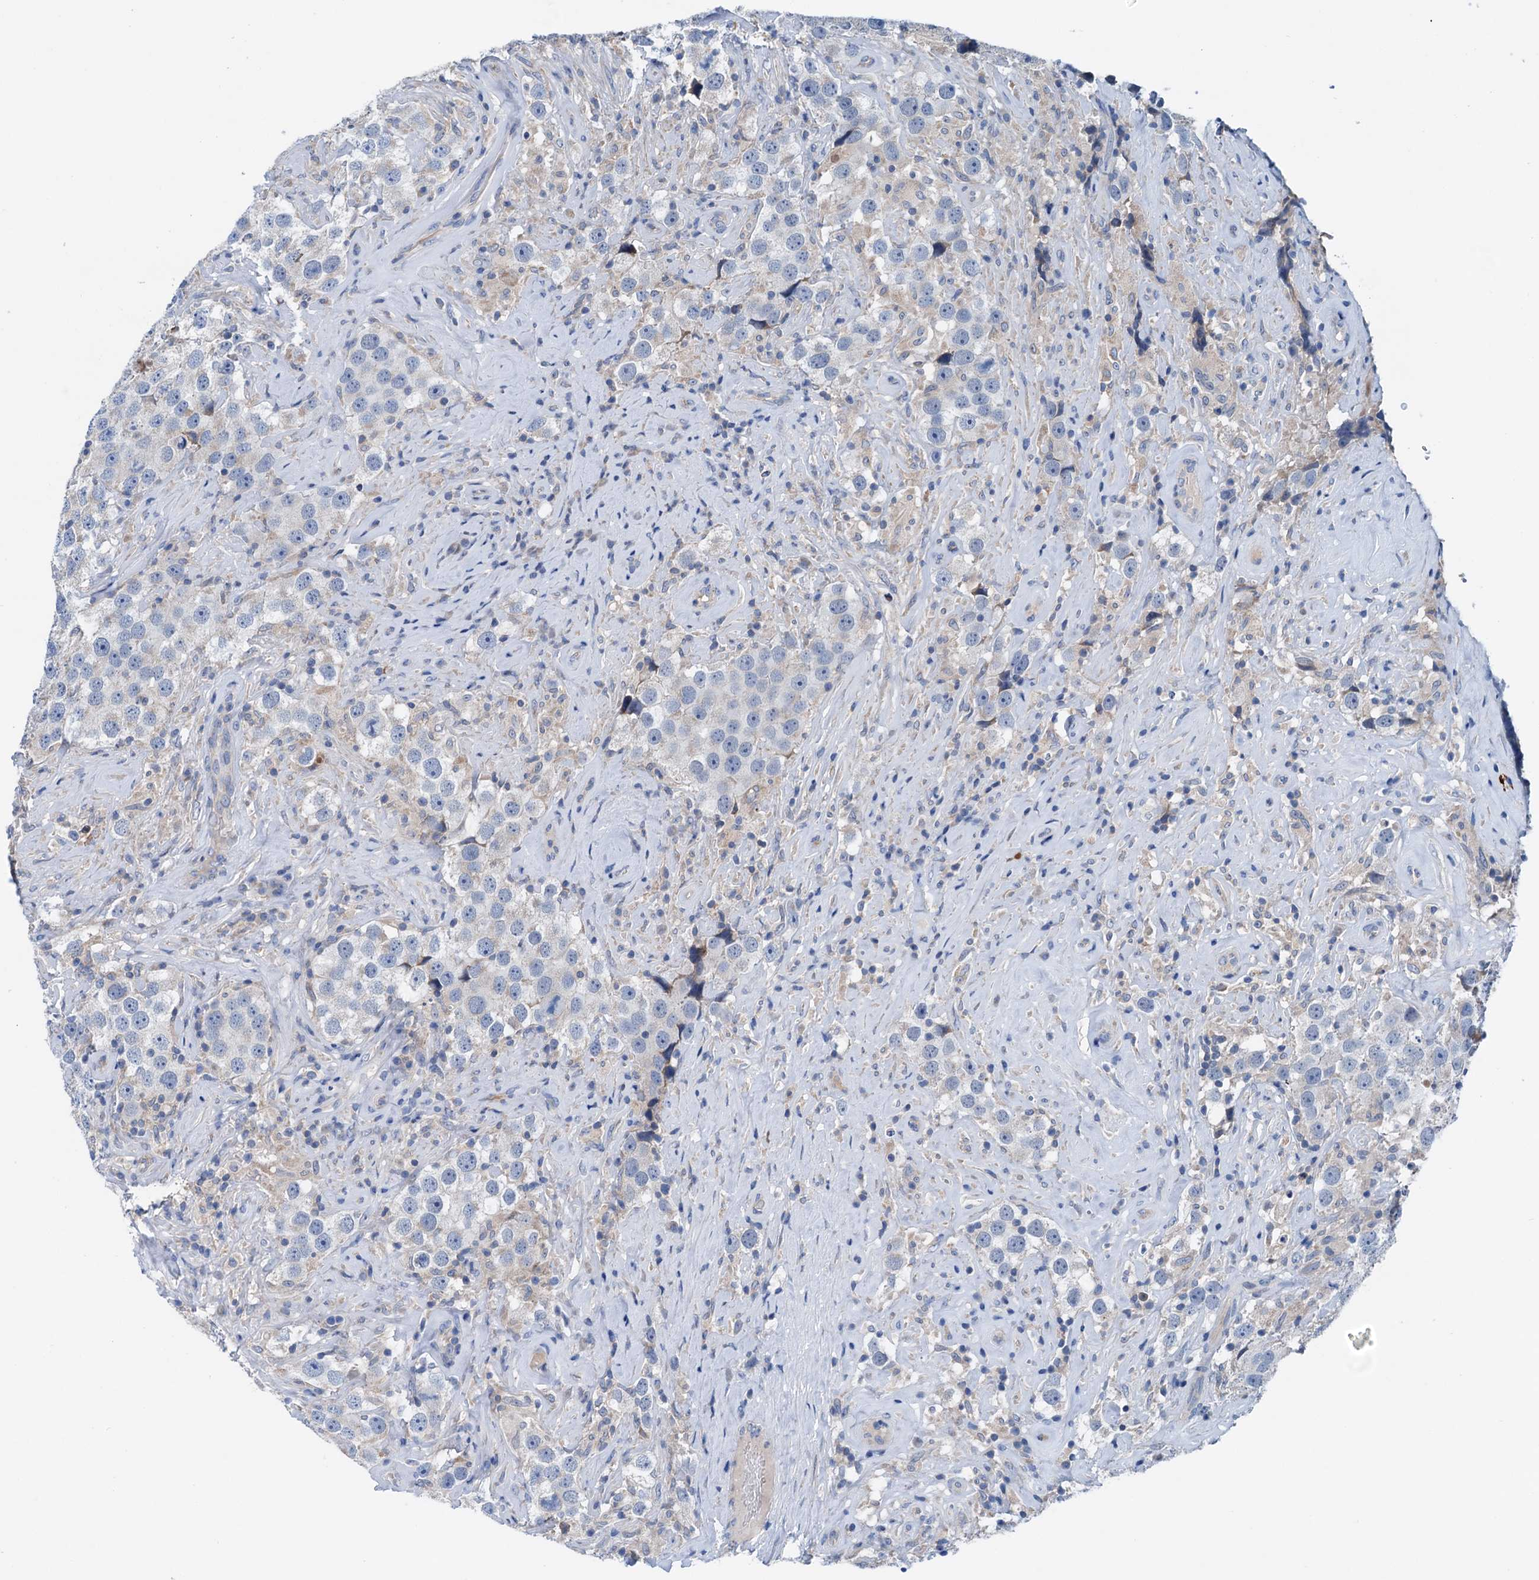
{"staining": {"intensity": "negative", "quantity": "none", "location": "none"}, "tissue": "testis cancer", "cell_type": "Tumor cells", "image_type": "cancer", "snomed": [{"axis": "morphology", "description": "Seminoma, NOS"}, {"axis": "topography", "description": "Testis"}], "caption": "This is a micrograph of immunohistochemistry staining of testis seminoma, which shows no expression in tumor cells. Brightfield microscopy of immunohistochemistry (IHC) stained with DAB (3,3'-diaminobenzidine) (brown) and hematoxylin (blue), captured at high magnification.", "gene": "KNDC1", "patient": {"sex": "male", "age": 49}}